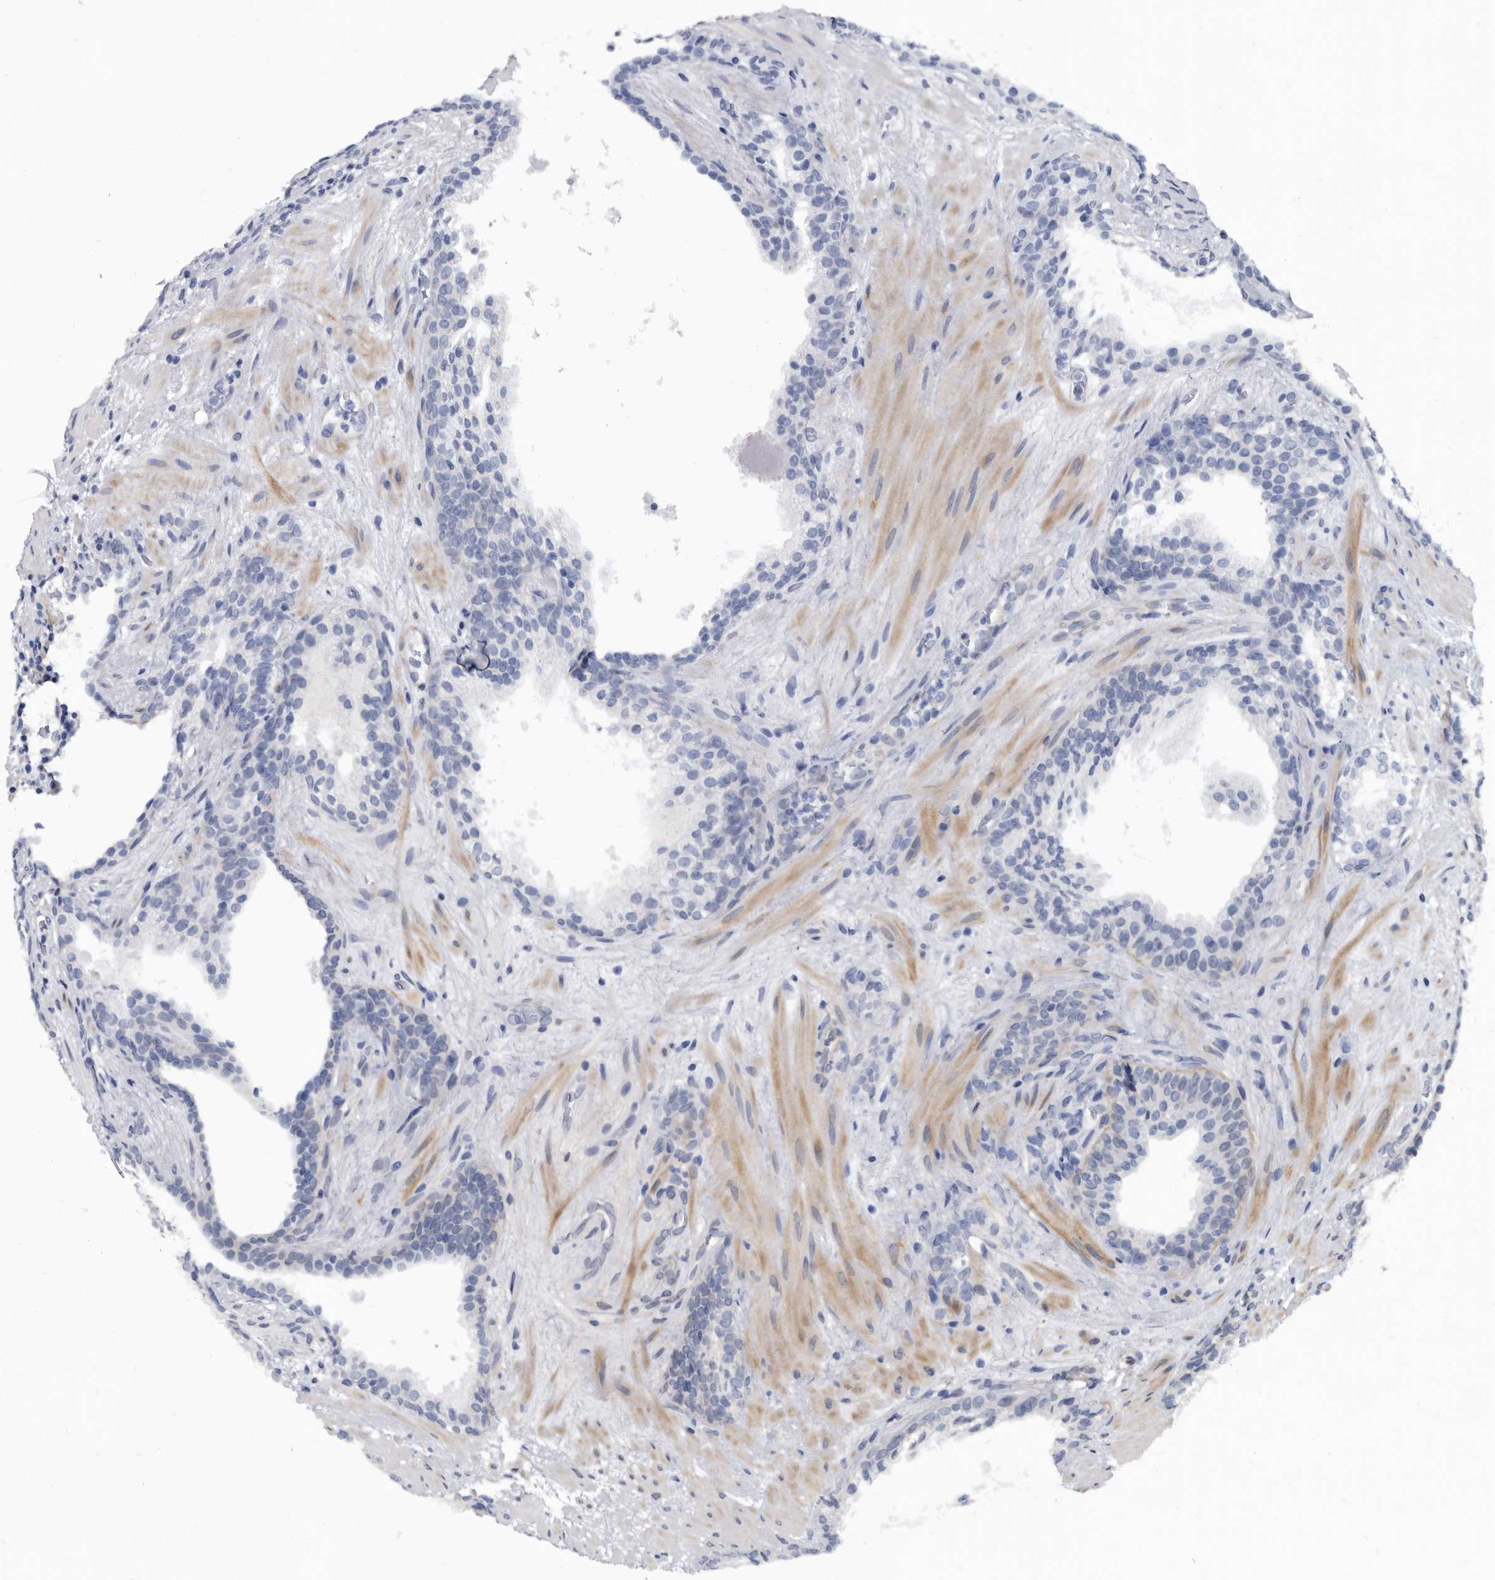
{"staining": {"intensity": "negative", "quantity": "none", "location": "none"}, "tissue": "prostate cancer", "cell_type": "Tumor cells", "image_type": "cancer", "snomed": [{"axis": "morphology", "description": "Adenocarcinoma, High grade"}, {"axis": "topography", "description": "Prostate"}], "caption": "An image of adenocarcinoma (high-grade) (prostate) stained for a protein demonstrates no brown staining in tumor cells.", "gene": "PROM1", "patient": {"sex": "male", "age": 56}}